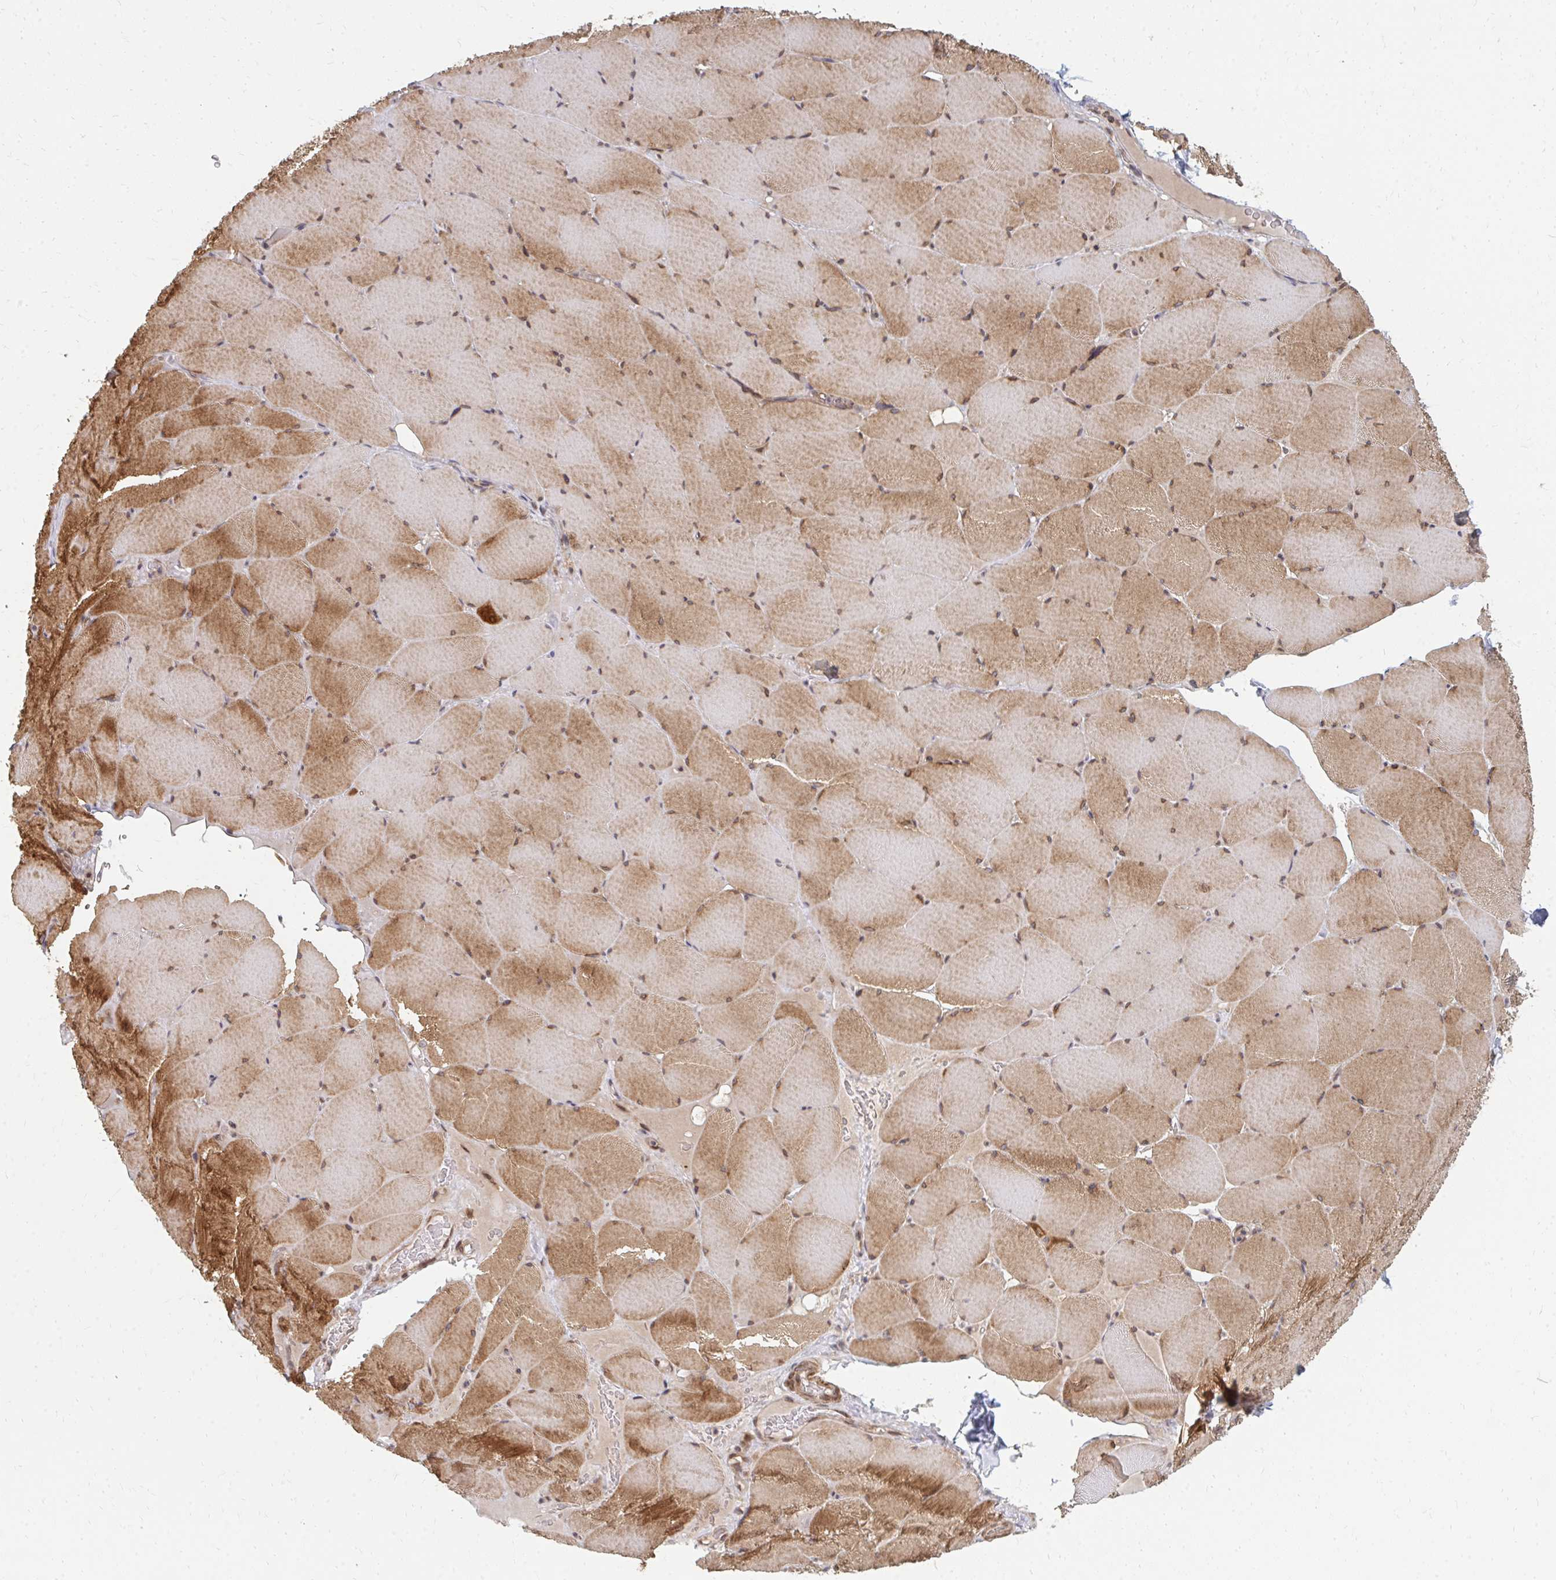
{"staining": {"intensity": "moderate", "quantity": ">75%", "location": "cytoplasmic/membranous,nuclear"}, "tissue": "skeletal muscle", "cell_type": "Myocytes", "image_type": "normal", "snomed": [{"axis": "morphology", "description": "Normal tissue, NOS"}, {"axis": "topography", "description": "Skeletal muscle"}, {"axis": "topography", "description": "Head-Neck"}], "caption": "An IHC photomicrograph of normal tissue is shown. Protein staining in brown shows moderate cytoplasmic/membranous,nuclear positivity in skeletal muscle within myocytes.", "gene": "ZNF285", "patient": {"sex": "male", "age": 66}}